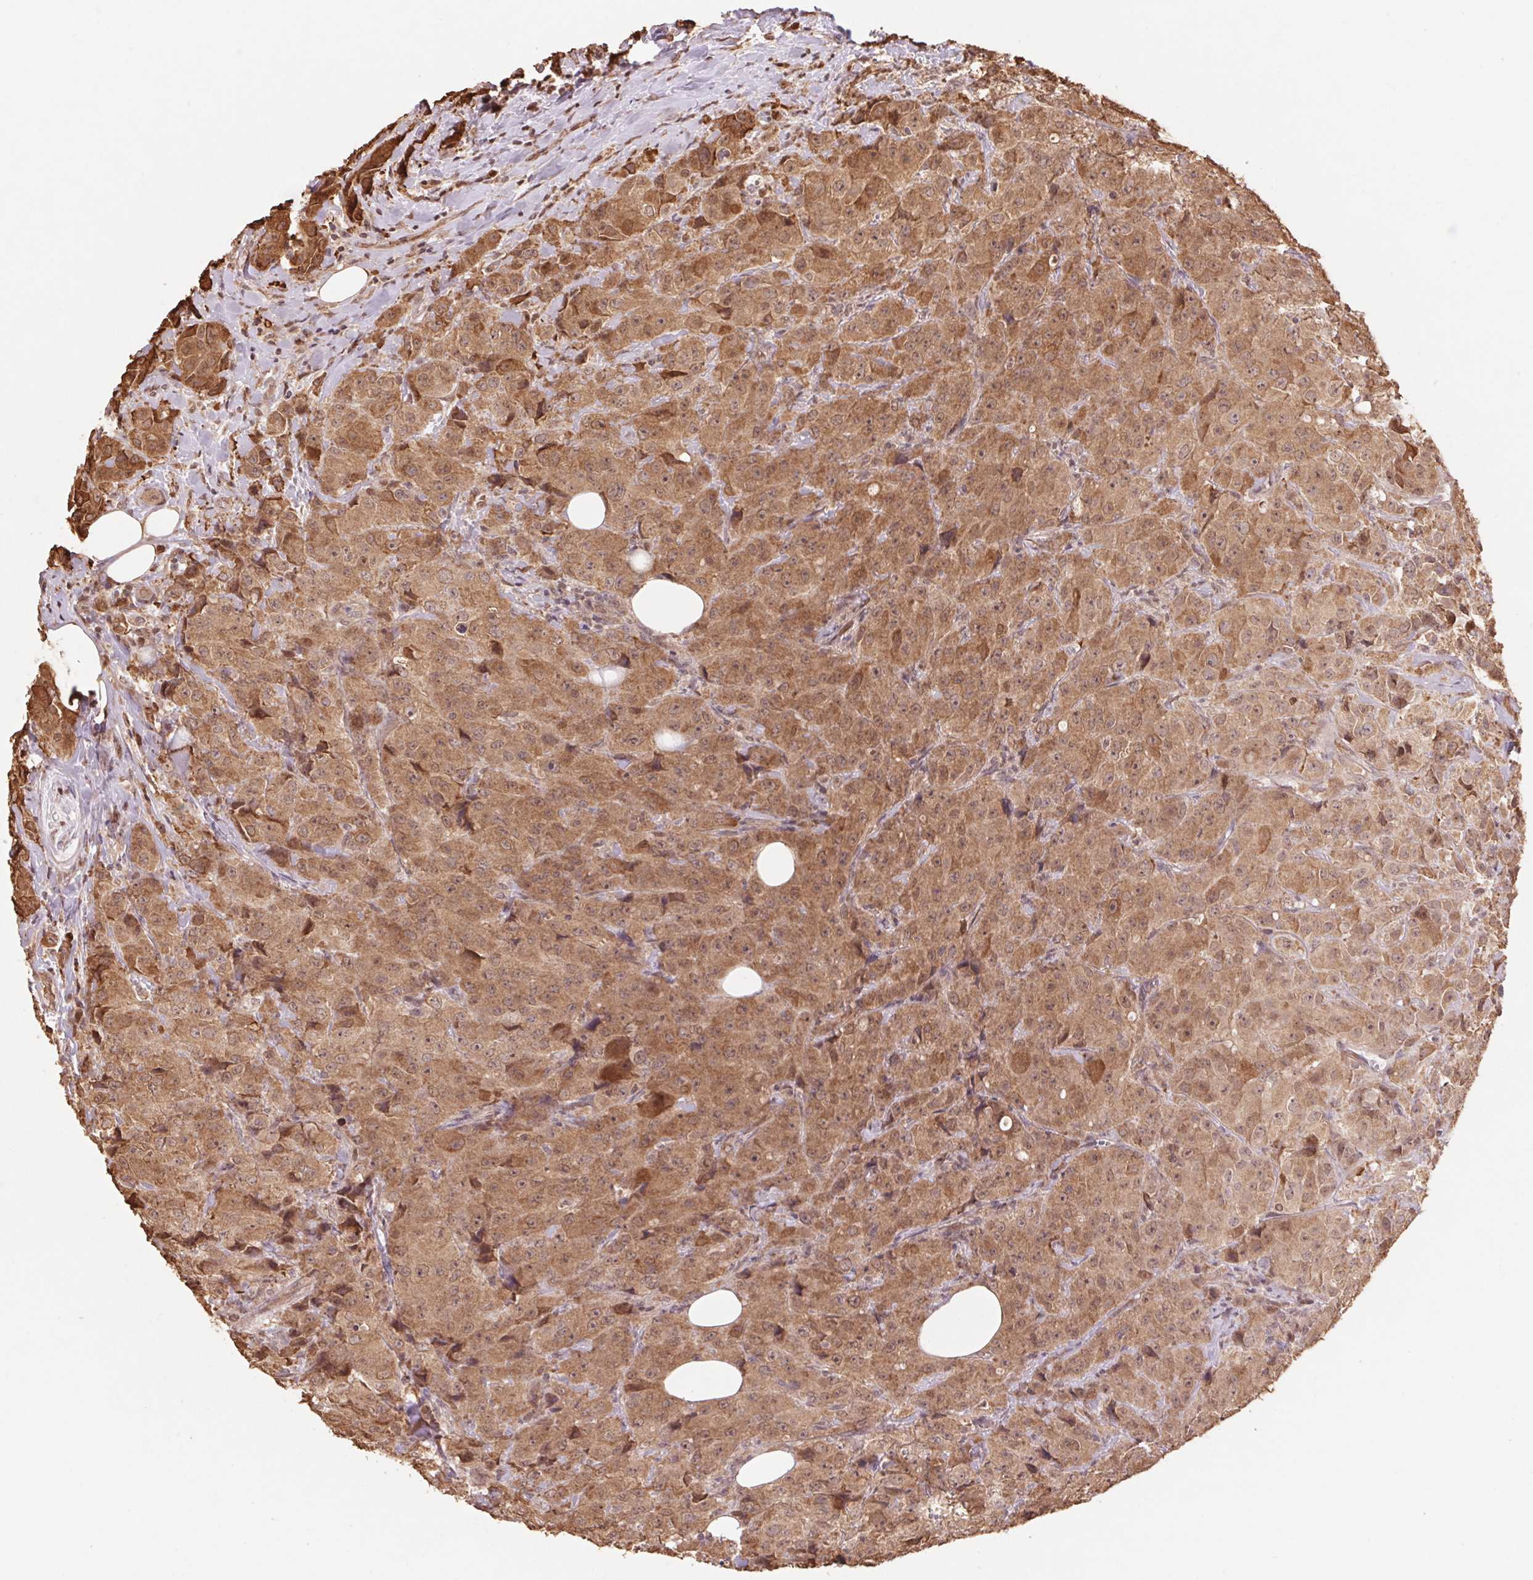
{"staining": {"intensity": "moderate", "quantity": ">75%", "location": "cytoplasmic/membranous,nuclear"}, "tissue": "breast cancer", "cell_type": "Tumor cells", "image_type": "cancer", "snomed": [{"axis": "morphology", "description": "Normal tissue, NOS"}, {"axis": "morphology", "description": "Duct carcinoma"}, {"axis": "topography", "description": "Breast"}], "caption": "Immunohistochemical staining of breast cancer (infiltrating ductal carcinoma) displays moderate cytoplasmic/membranous and nuclear protein staining in about >75% of tumor cells. Using DAB (3,3'-diaminobenzidine) (brown) and hematoxylin (blue) stains, captured at high magnification using brightfield microscopy.", "gene": "CUTA", "patient": {"sex": "female", "age": 43}}